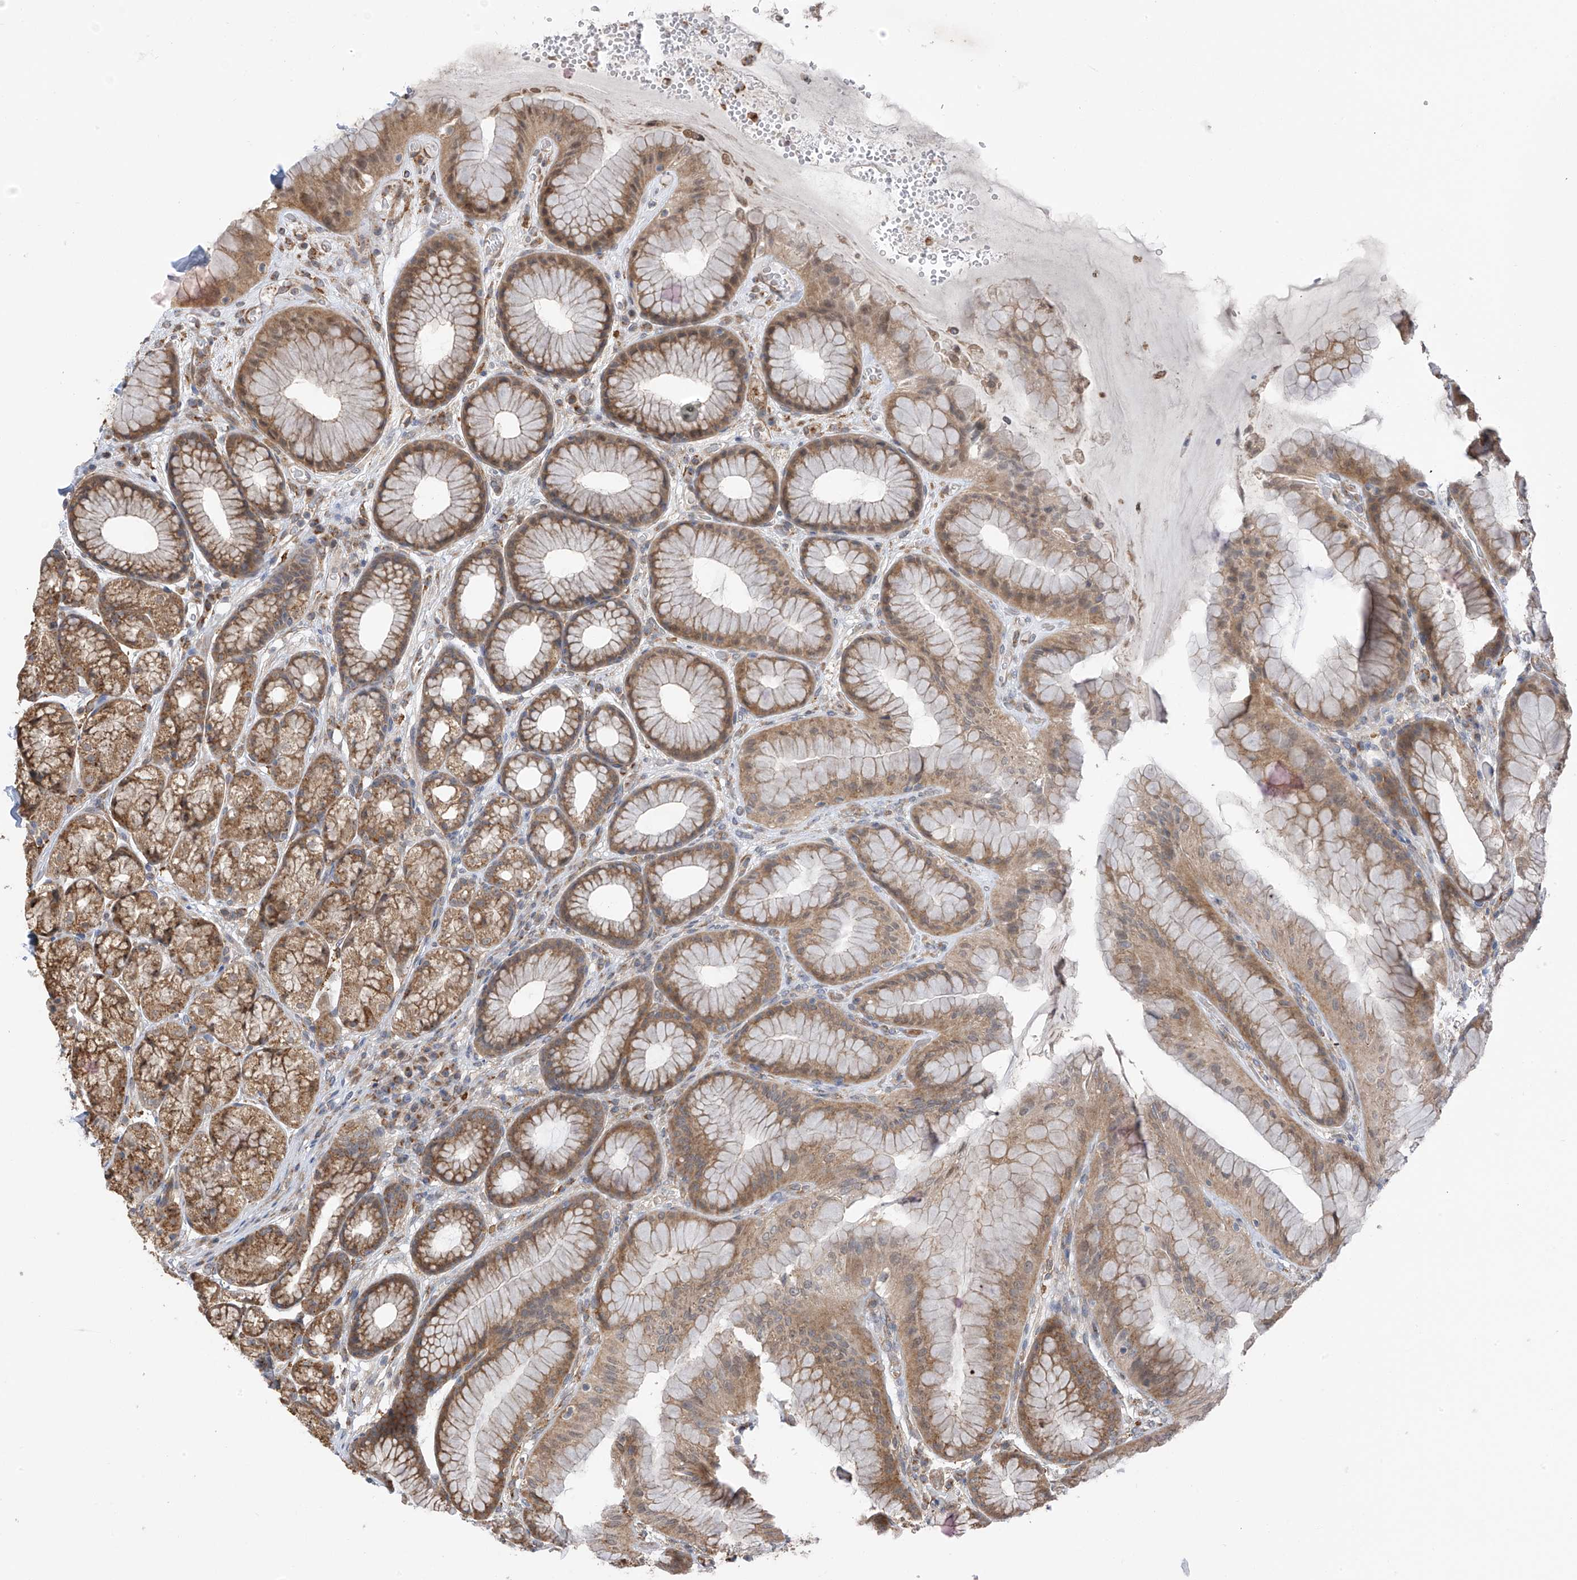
{"staining": {"intensity": "moderate", "quantity": ">75%", "location": "cytoplasmic/membranous"}, "tissue": "stomach", "cell_type": "Glandular cells", "image_type": "normal", "snomed": [{"axis": "morphology", "description": "Normal tissue, NOS"}, {"axis": "topography", "description": "Stomach"}], "caption": "Moderate cytoplasmic/membranous staining for a protein is present in approximately >75% of glandular cells of benign stomach using immunohistochemistry.", "gene": "ZNF189", "patient": {"sex": "male", "age": 57}}